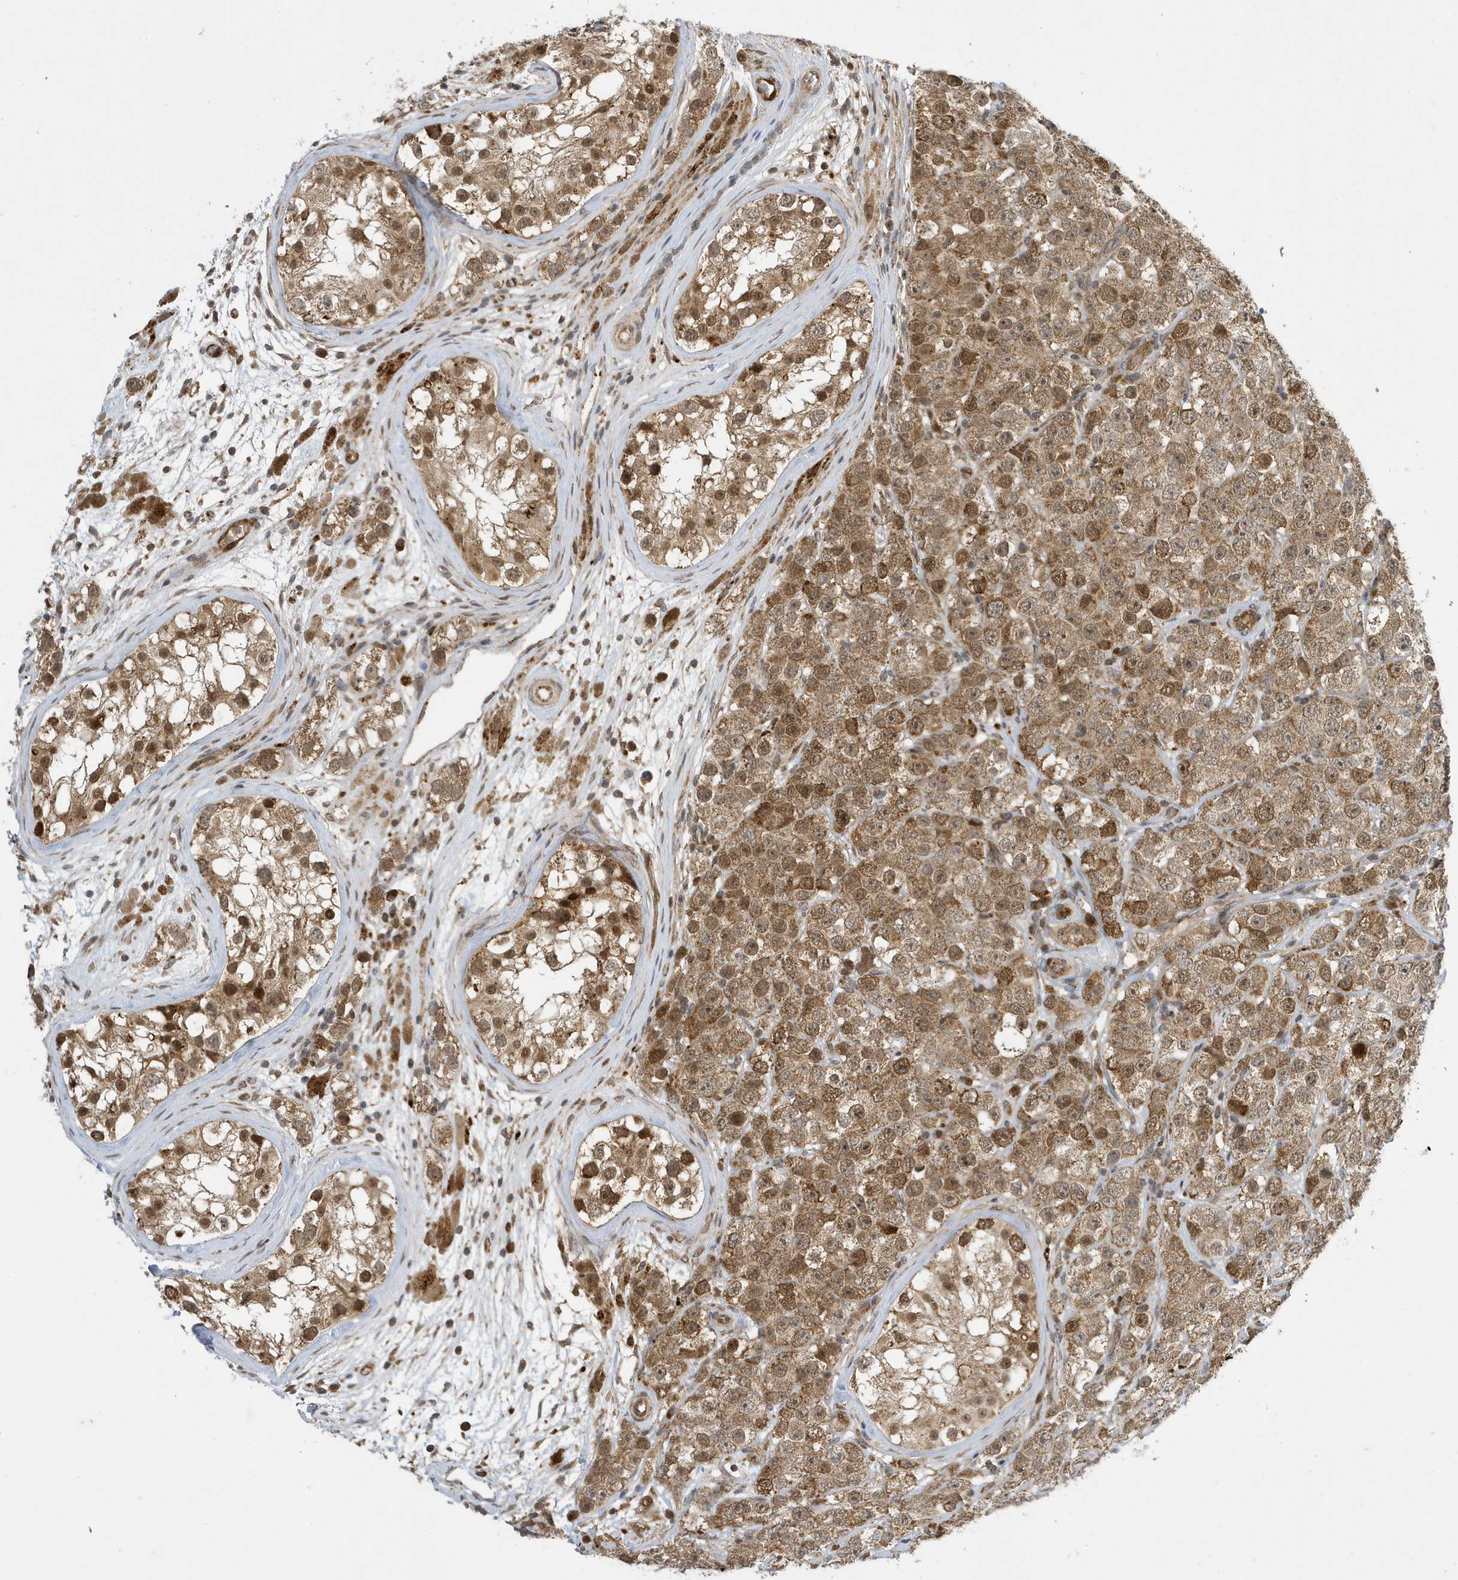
{"staining": {"intensity": "moderate", "quantity": ">75%", "location": "cytoplasmic/membranous"}, "tissue": "testis cancer", "cell_type": "Tumor cells", "image_type": "cancer", "snomed": [{"axis": "morphology", "description": "Seminoma, NOS"}, {"axis": "topography", "description": "Testis"}], "caption": "Testis seminoma stained with a brown dye reveals moderate cytoplasmic/membranous positive positivity in approximately >75% of tumor cells.", "gene": "NCOA7", "patient": {"sex": "male", "age": 28}}